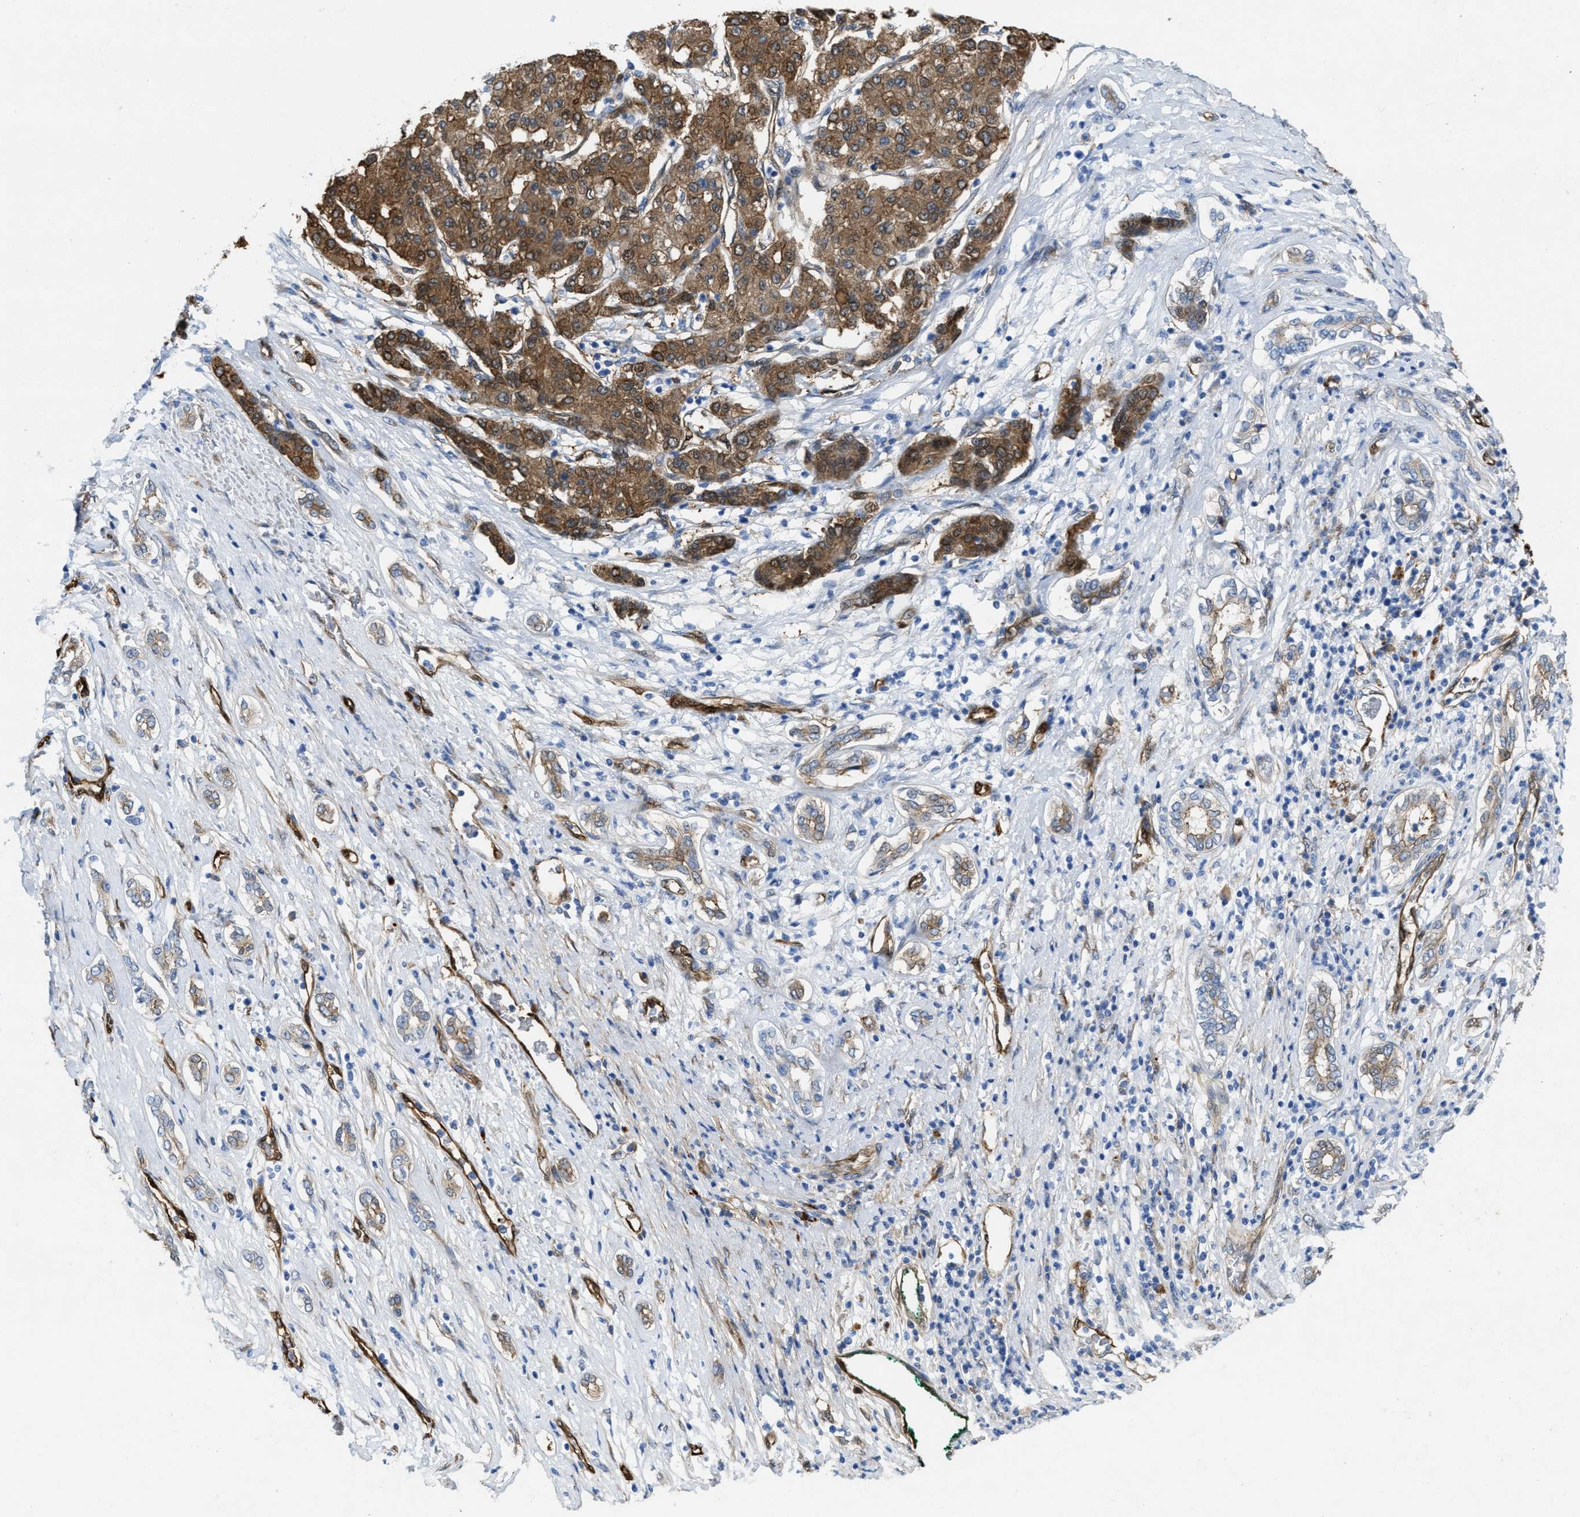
{"staining": {"intensity": "moderate", "quantity": ">75%", "location": "cytoplasmic/membranous"}, "tissue": "liver cancer", "cell_type": "Tumor cells", "image_type": "cancer", "snomed": [{"axis": "morphology", "description": "Carcinoma, Hepatocellular, NOS"}, {"axis": "topography", "description": "Liver"}], "caption": "IHC (DAB) staining of human hepatocellular carcinoma (liver) displays moderate cytoplasmic/membranous protein staining in approximately >75% of tumor cells.", "gene": "ASS1", "patient": {"sex": "male", "age": 65}}